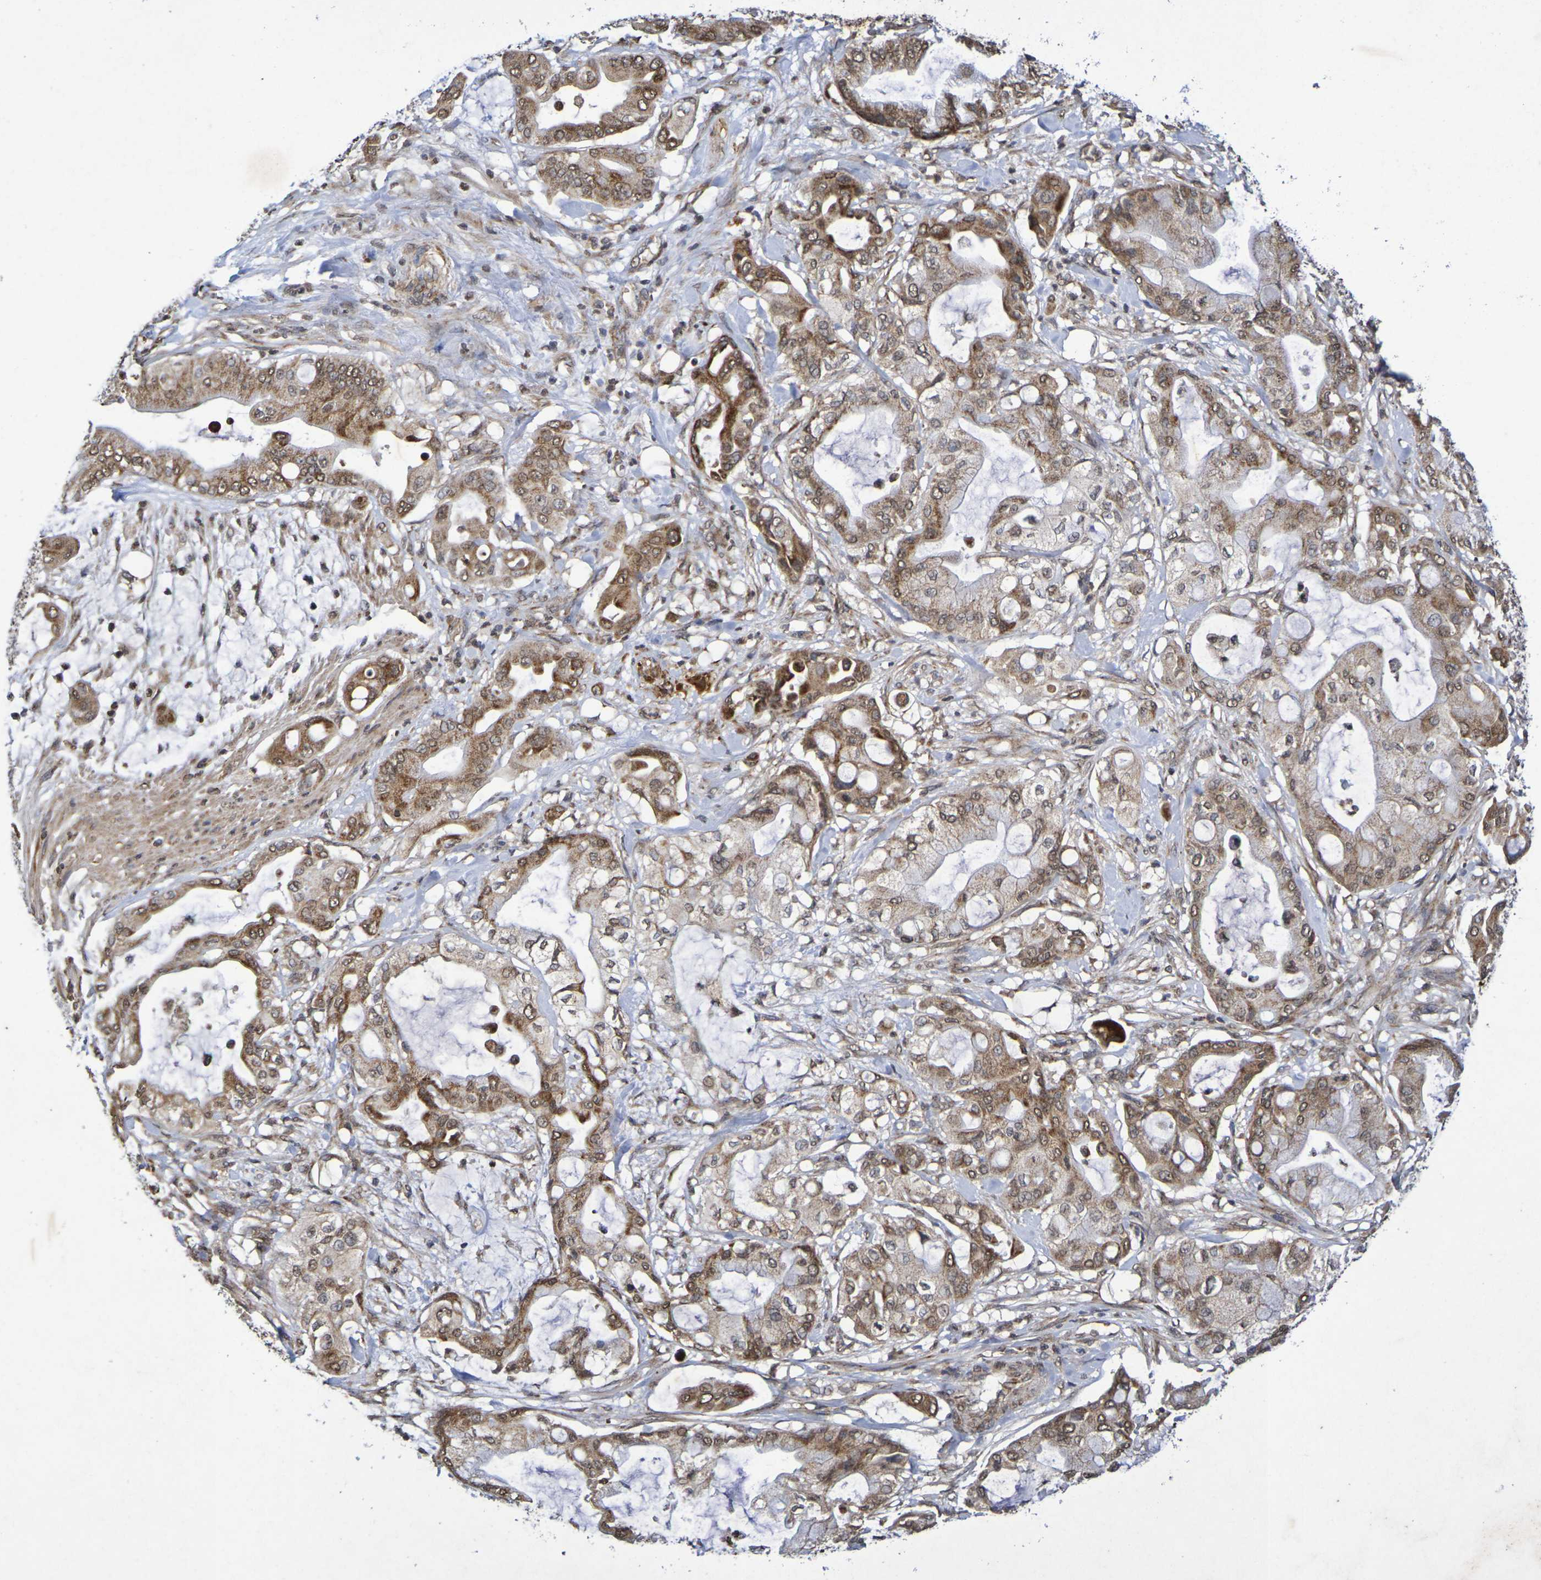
{"staining": {"intensity": "moderate", "quantity": ">75%", "location": "cytoplasmic/membranous,nuclear"}, "tissue": "pancreatic cancer", "cell_type": "Tumor cells", "image_type": "cancer", "snomed": [{"axis": "morphology", "description": "Adenocarcinoma, NOS"}, {"axis": "morphology", "description": "Adenocarcinoma, metastatic, NOS"}, {"axis": "topography", "description": "Lymph node"}, {"axis": "topography", "description": "Pancreas"}, {"axis": "topography", "description": "Duodenum"}], "caption": "Immunohistochemical staining of adenocarcinoma (pancreatic) reveals medium levels of moderate cytoplasmic/membranous and nuclear positivity in approximately >75% of tumor cells.", "gene": "GUCY1A2", "patient": {"sex": "female", "age": 64}}